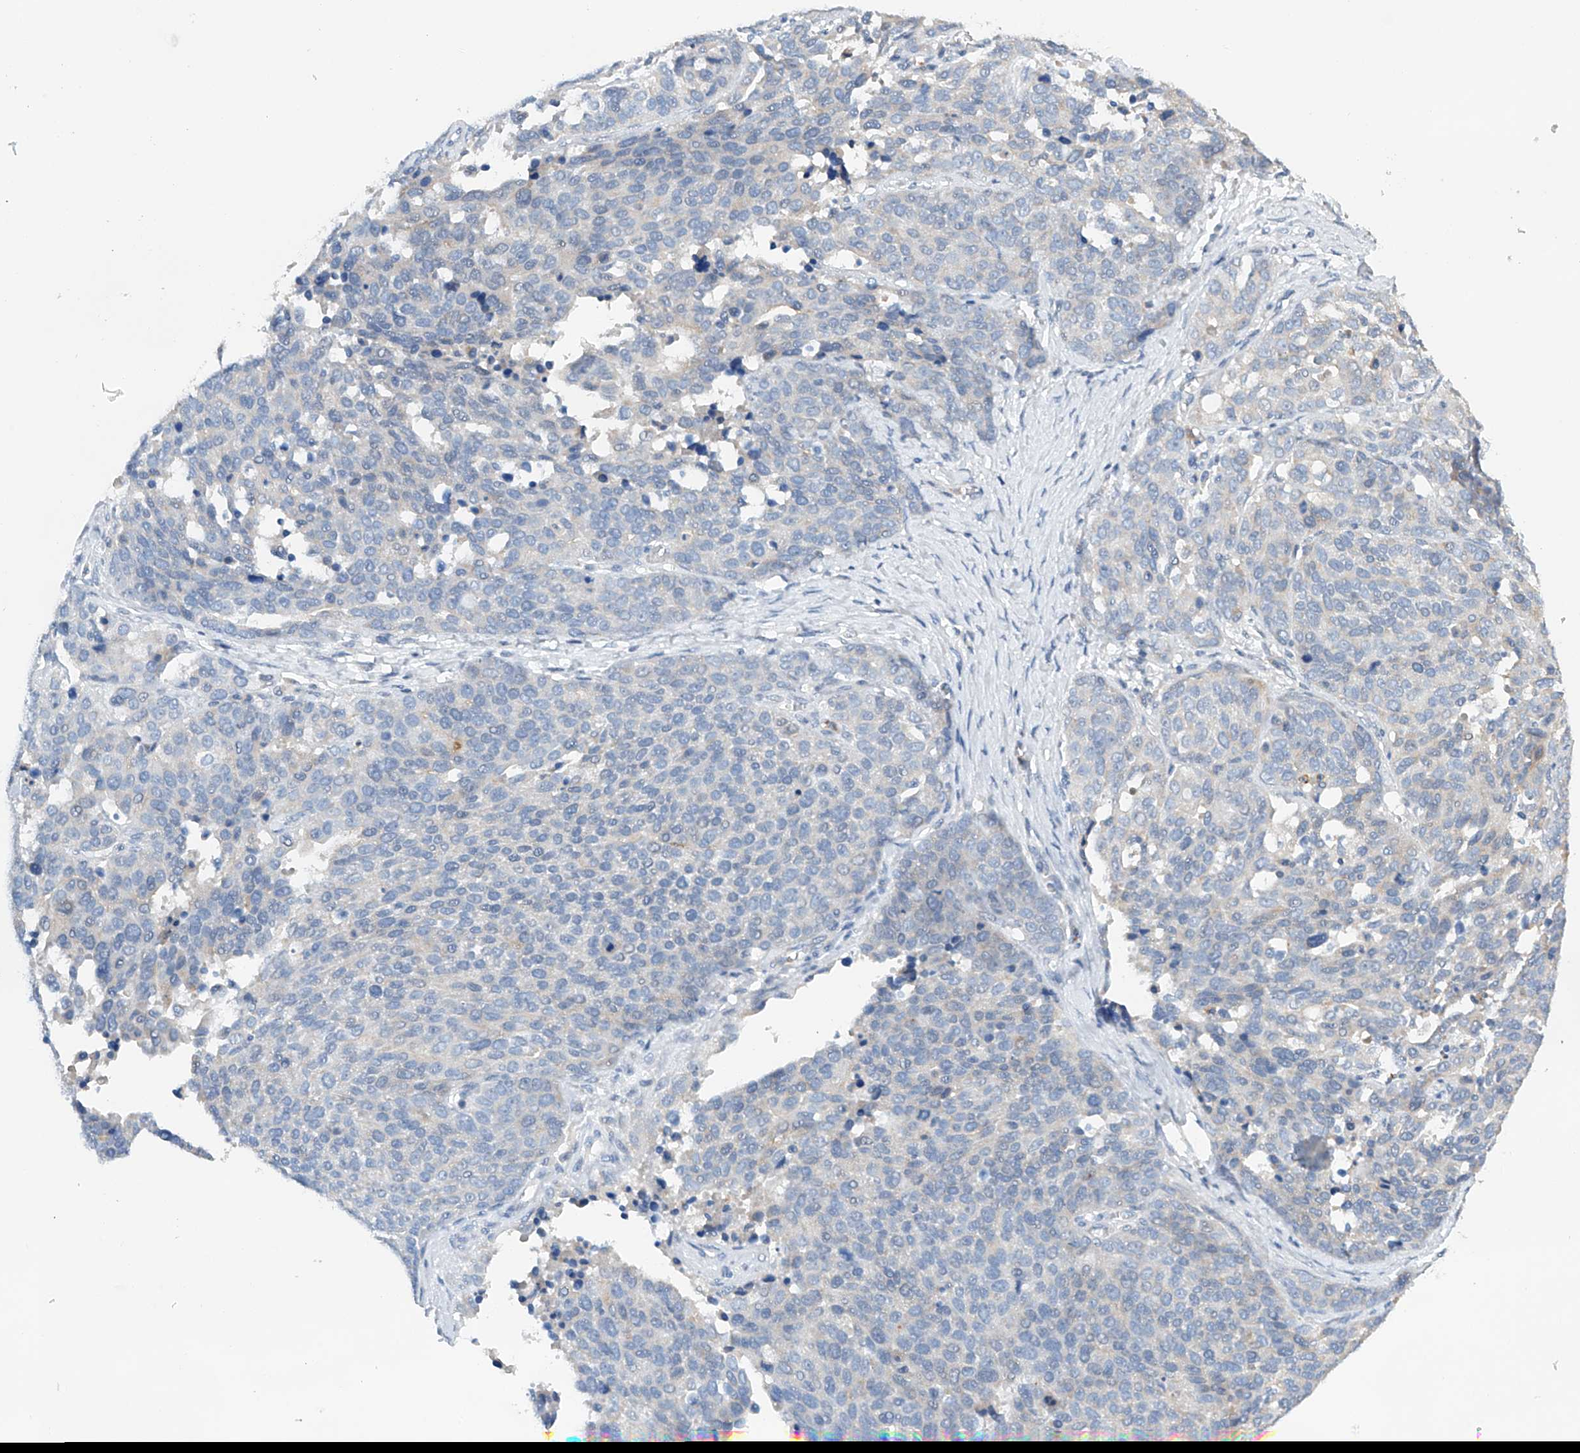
{"staining": {"intensity": "negative", "quantity": "none", "location": "none"}, "tissue": "ovarian cancer", "cell_type": "Tumor cells", "image_type": "cancer", "snomed": [{"axis": "morphology", "description": "Cystadenocarcinoma, serous, NOS"}, {"axis": "topography", "description": "Ovary"}], "caption": "This histopathology image is of ovarian serous cystadenocarcinoma stained with immunohistochemistry (IHC) to label a protein in brown with the nuclei are counter-stained blue. There is no positivity in tumor cells. (DAB IHC visualized using brightfield microscopy, high magnification).", "gene": "GPC4", "patient": {"sex": "female", "age": 44}}